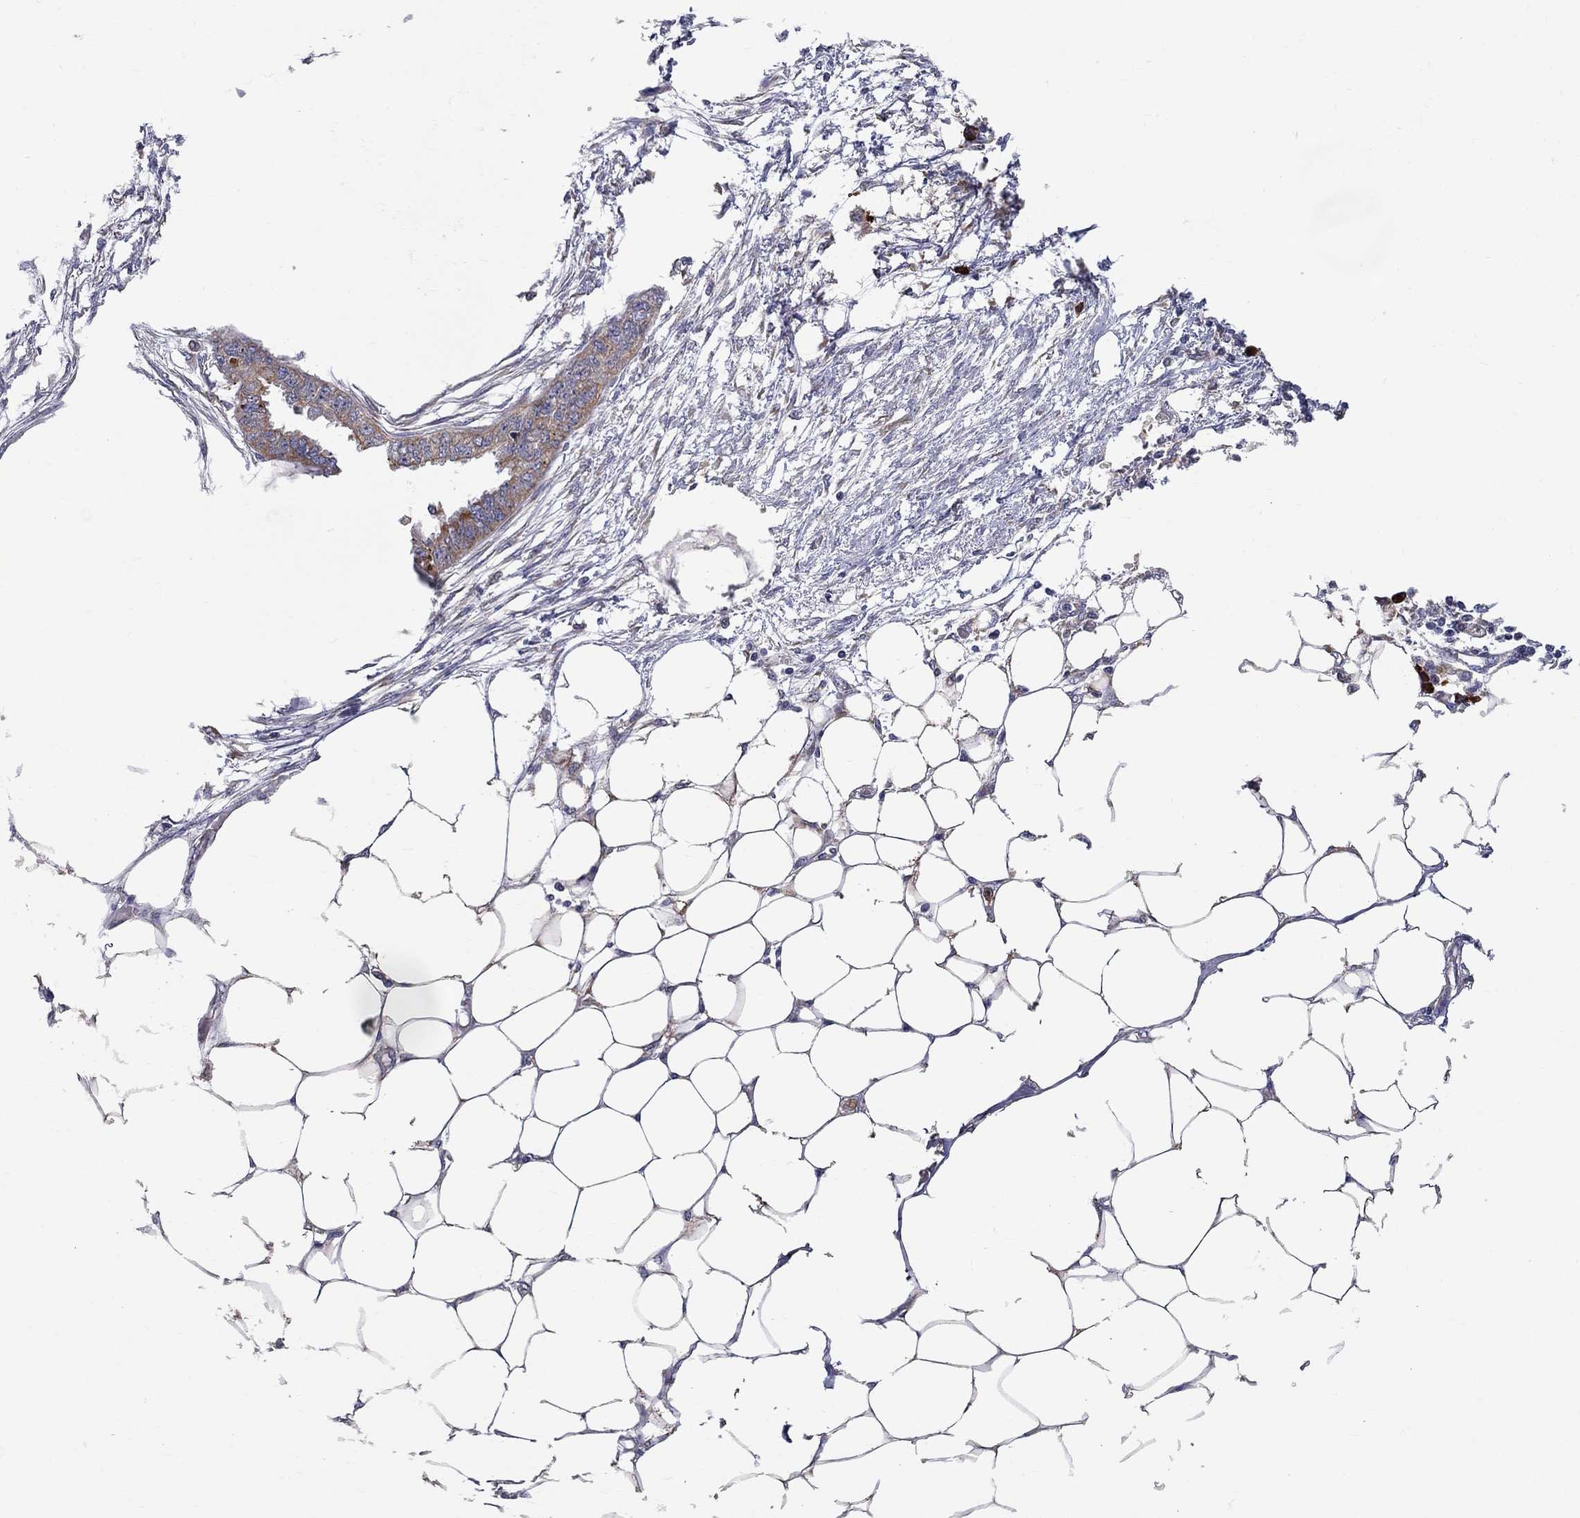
{"staining": {"intensity": "weak", "quantity": ">75%", "location": "cytoplasmic/membranous"}, "tissue": "endometrial cancer", "cell_type": "Tumor cells", "image_type": "cancer", "snomed": [{"axis": "morphology", "description": "Adenocarcinoma, NOS"}, {"axis": "morphology", "description": "Adenocarcinoma, metastatic, NOS"}, {"axis": "topography", "description": "Adipose tissue"}, {"axis": "topography", "description": "Endometrium"}], "caption": "A micrograph of endometrial cancer stained for a protein shows weak cytoplasmic/membranous brown staining in tumor cells.", "gene": "PRDX4", "patient": {"sex": "female", "age": 67}}